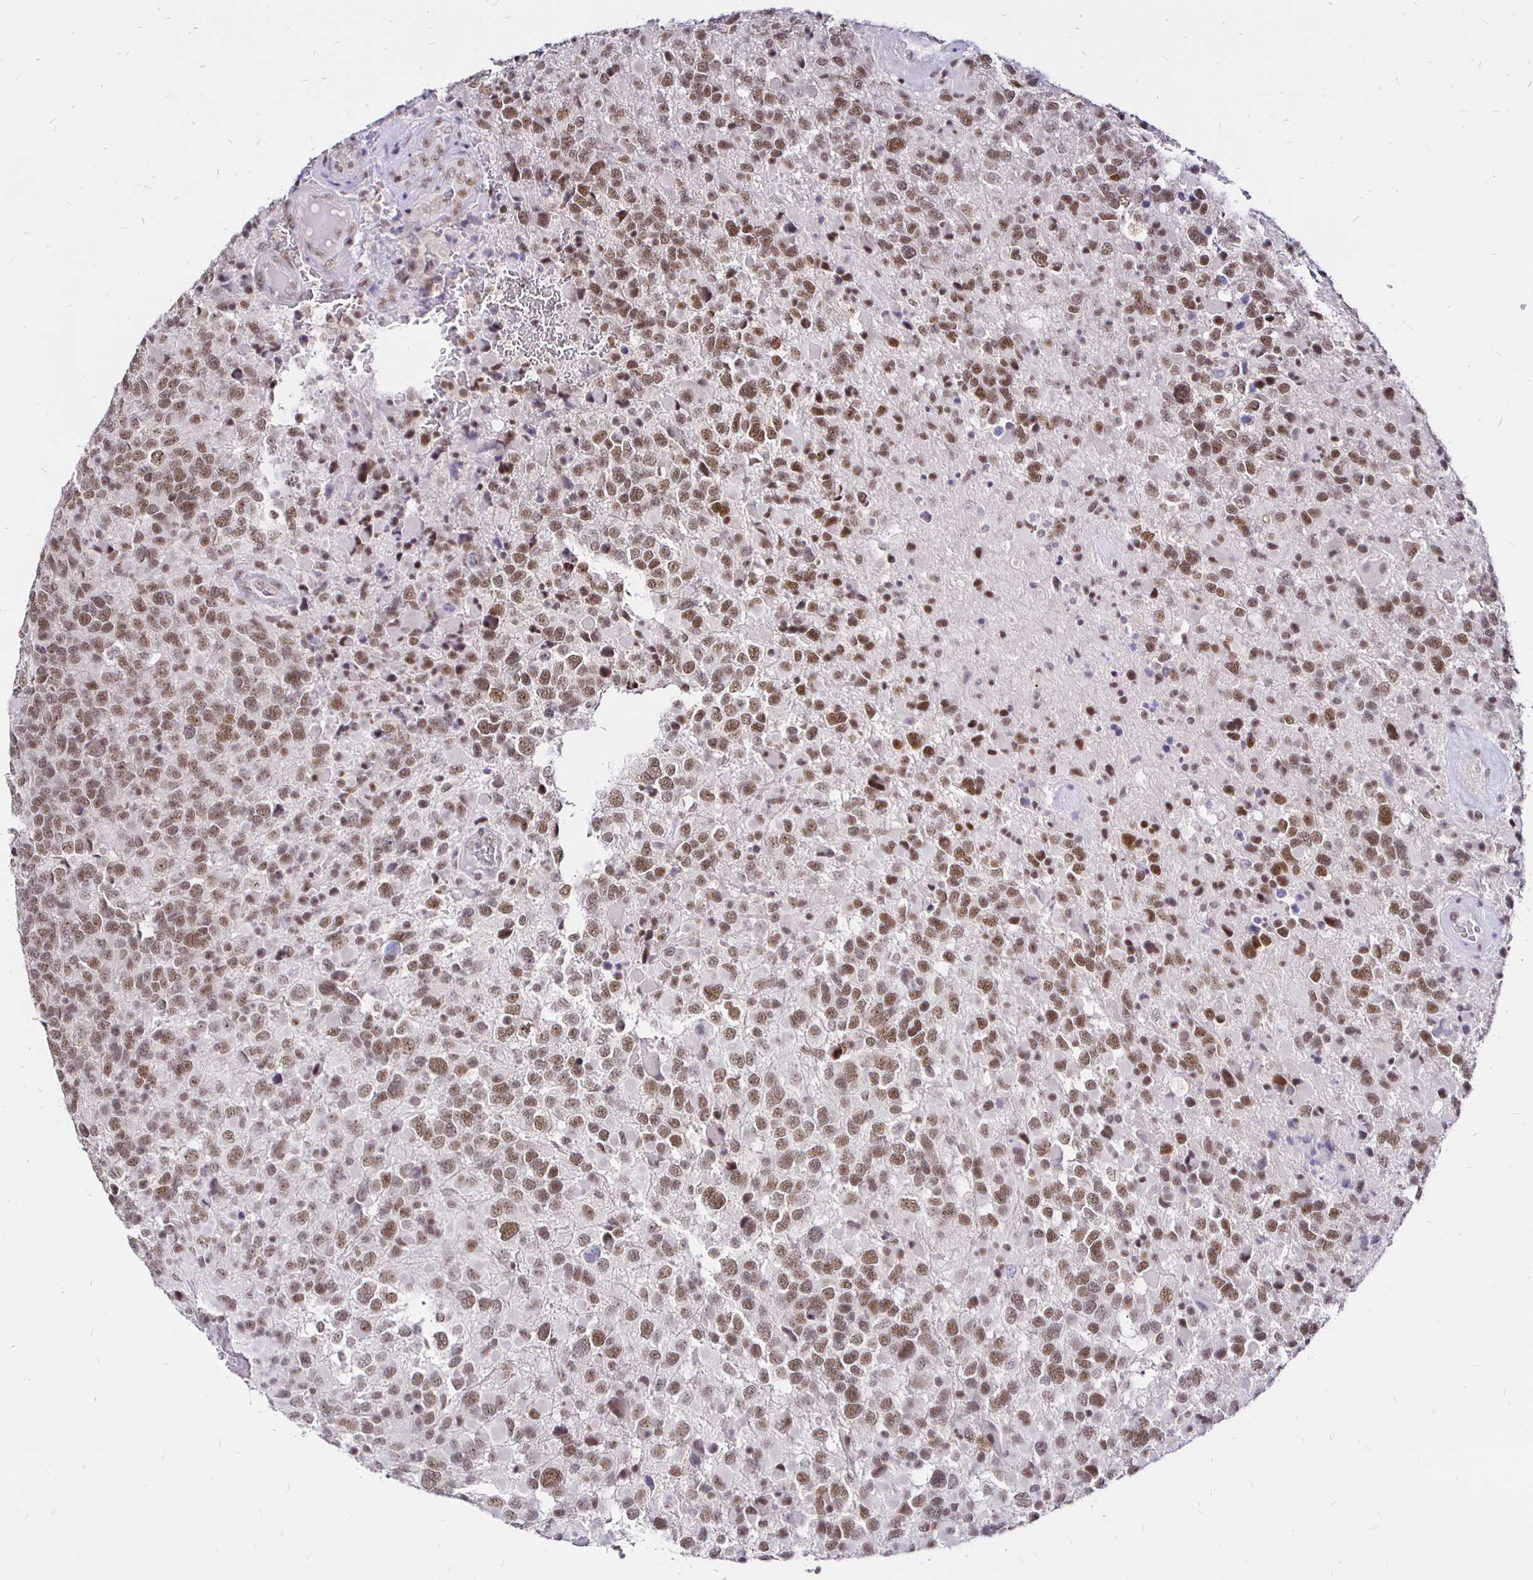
{"staining": {"intensity": "moderate", "quantity": ">75%", "location": "nuclear"}, "tissue": "glioma", "cell_type": "Tumor cells", "image_type": "cancer", "snomed": [{"axis": "morphology", "description": "Glioma, malignant, High grade"}, {"axis": "topography", "description": "Brain"}], "caption": "The photomicrograph demonstrates staining of glioma, revealing moderate nuclear protein positivity (brown color) within tumor cells. The protein of interest is shown in brown color, while the nuclei are stained blue.", "gene": "SIN3A", "patient": {"sex": "female", "age": 40}}